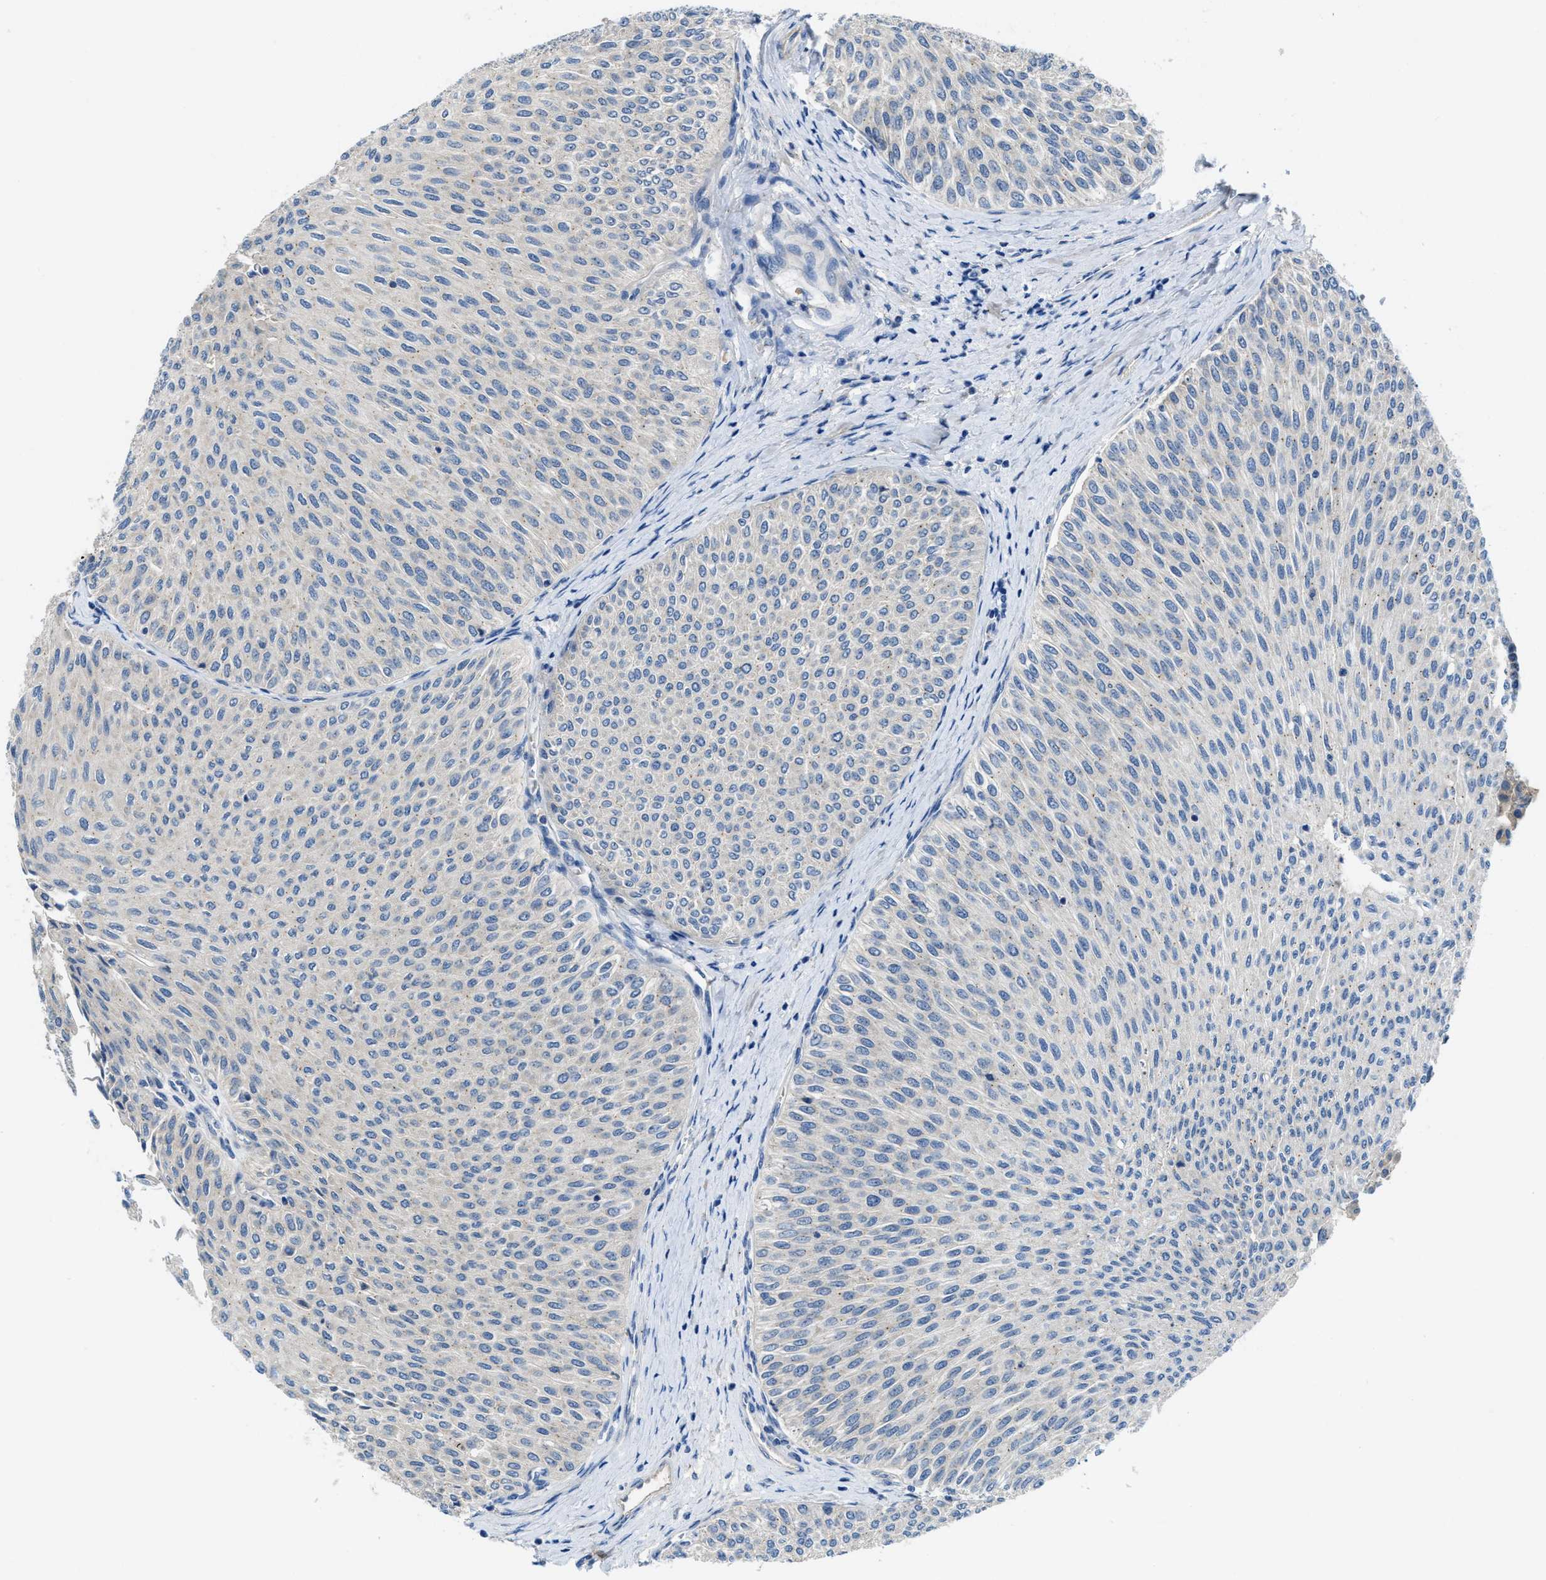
{"staining": {"intensity": "negative", "quantity": "none", "location": "none"}, "tissue": "urothelial cancer", "cell_type": "Tumor cells", "image_type": "cancer", "snomed": [{"axis": "morphology", "description": "Urothelial carcinoma, Low grade"}, {"axis": "topography", "description": "Urinary bladder"}], "caption": "Immunohistochemical staining of human urothelial cancer reveals no significant positivity in tumor cells. (Immunohistochemistry, brightfield microscopy, high magnification).", "gene": "RIPK2", "patient": {"sex": "male", "age": 78}}